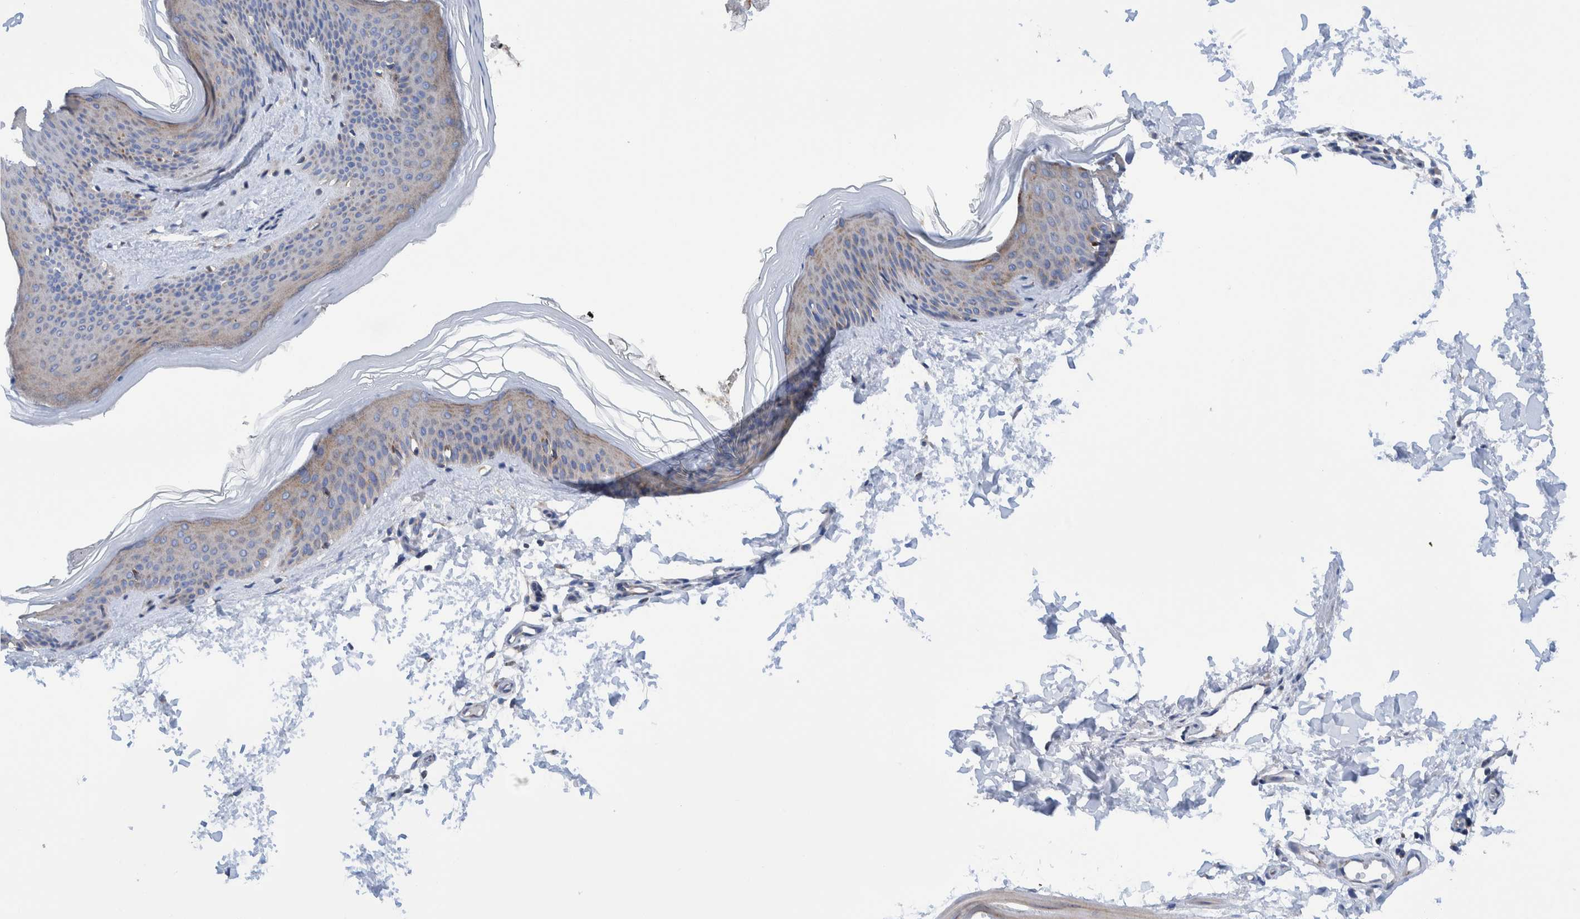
{"staining": {"intensity": "negative", "quantity": "none", "location": "none"}, "tissue": "skin", "cell_type": "Fibroblasts", "image_type": "normal", "snomed": [{"axis": "morphology", "description": "Normal tissue, NOS"}, {"axis": "topography", "description": "Skin"}], "caption": "IHC photomicrograph of normal skin: skin stained with DAB displays no significant protein expression in fibroblasts.", "gene": "TRIM58", "patient": {"sex": "female", "age": 27}}